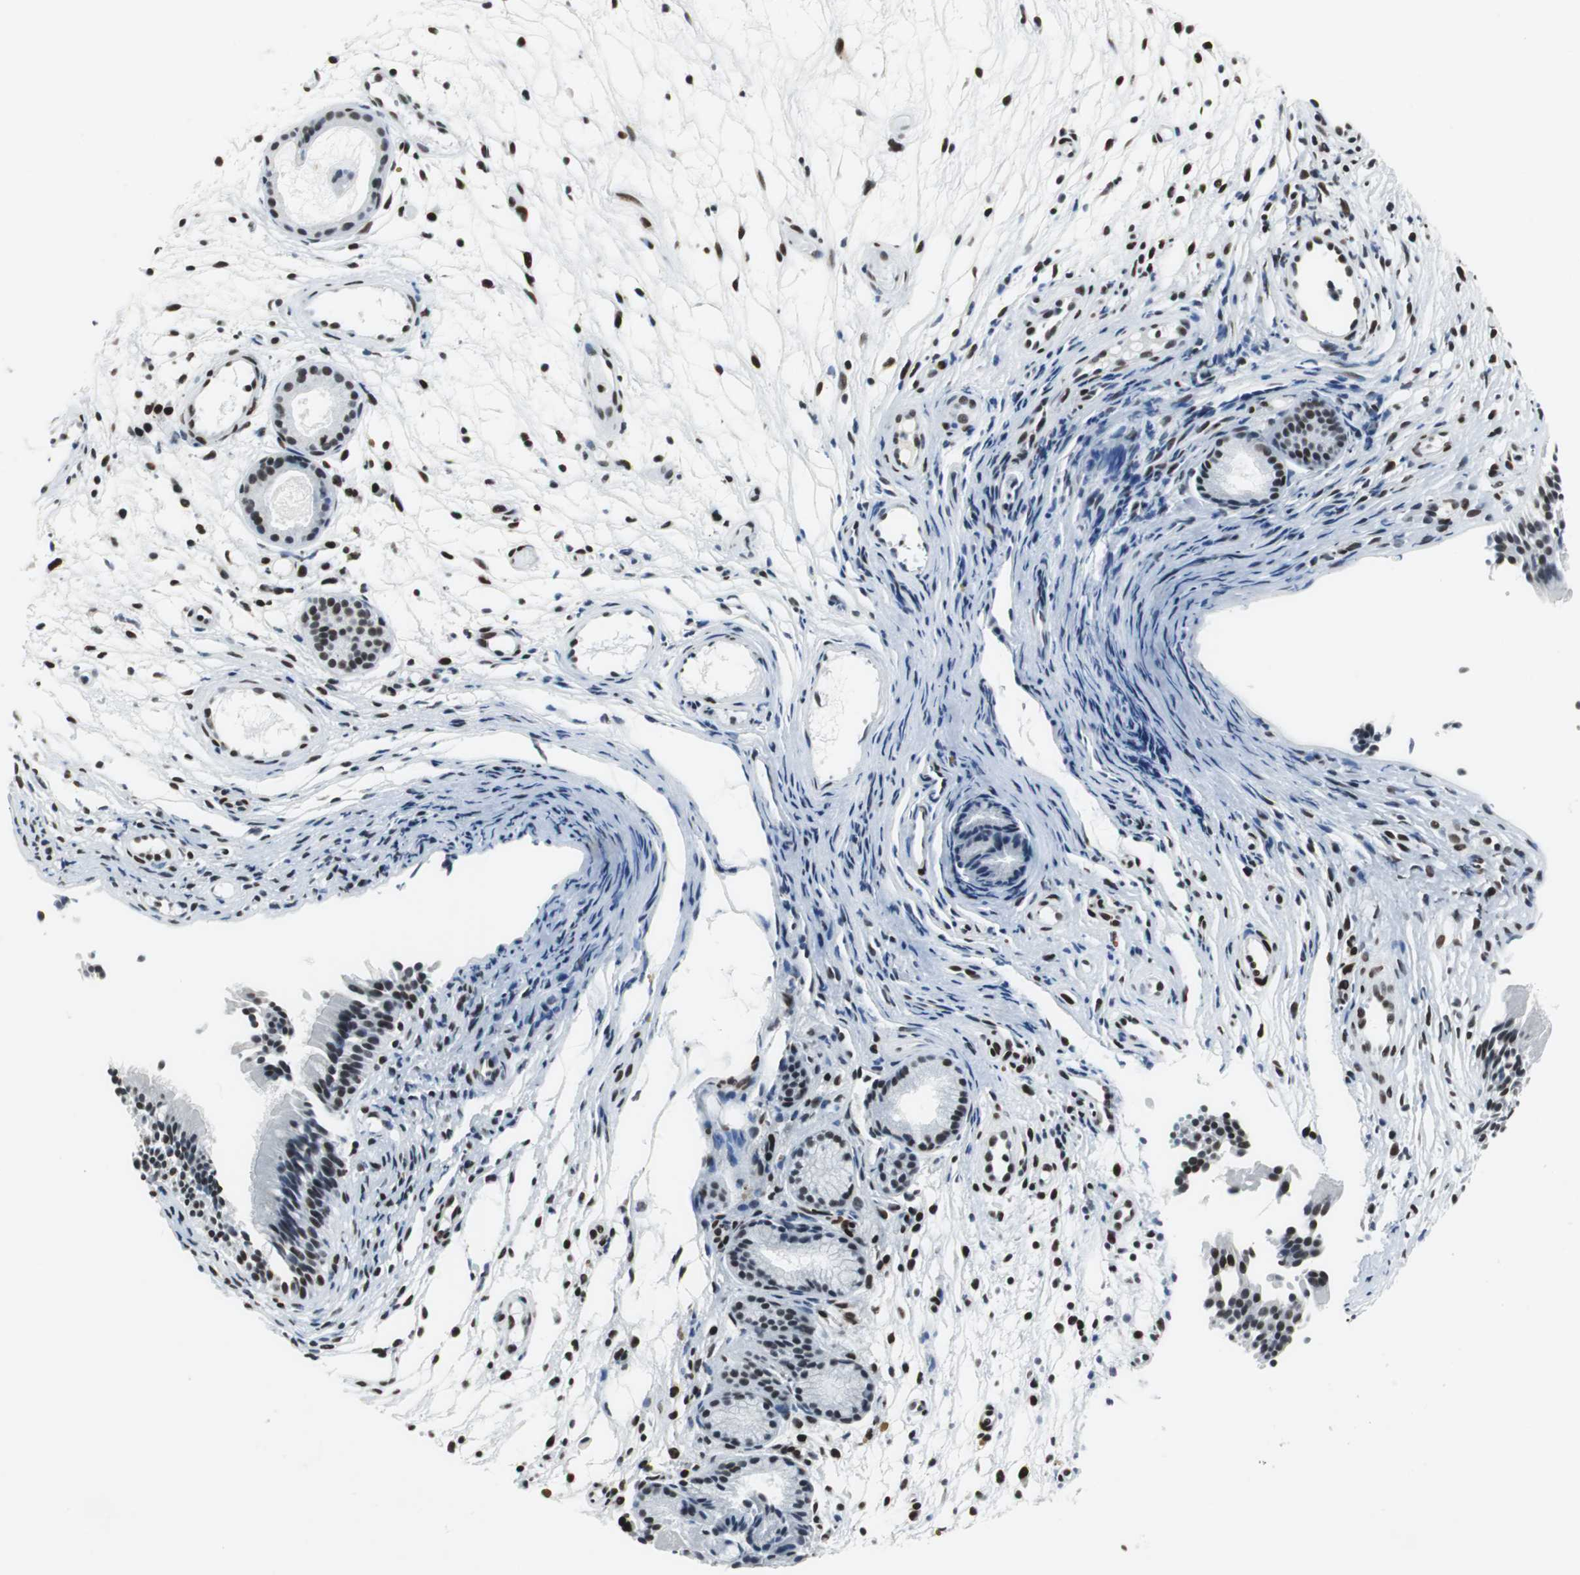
{"staining": {"intensity": "strong", "quantity": ">75%", "location": "nuclear"}, "tissue": "nasopharynx", "cell_type": "Respiratory epithelial cells", "image_type": "normal", "snomed": [{"axis": "morphology", "description": "Normal tissue, NOS"}, {"axis": "topography", "description": "Nasopharynx"}], "caption": "DAB immunohistochemical staining of normal nasopharynx displays strong nuclear protein positivity in about >75% of respiratory epithelial cells.", "gene": "MEF2D", "patient": {"sex": "female", "age": 54}}